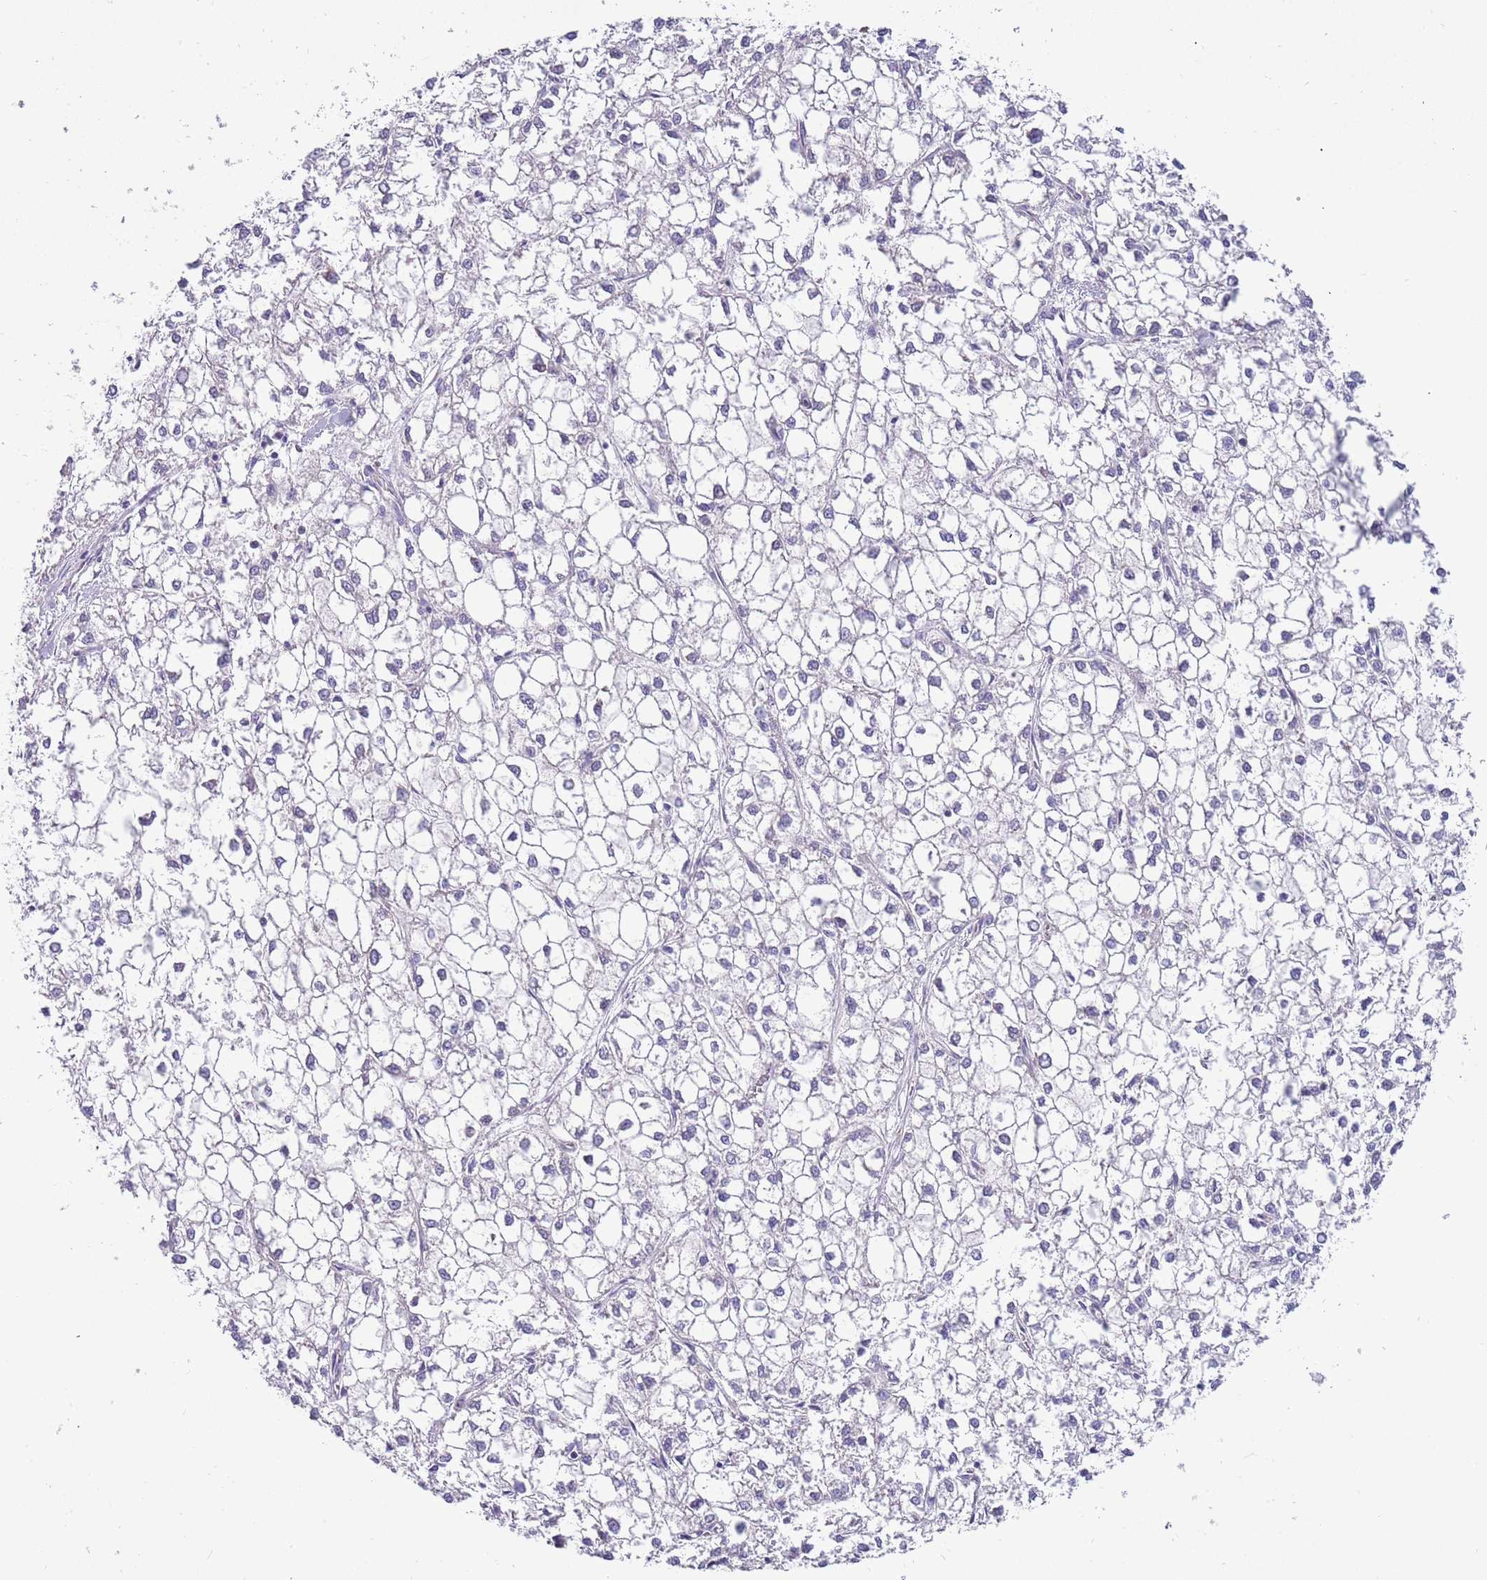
{"staining": {"intensity": "negative", "quantity": "none", "location": "none"}, "tissue": "liver cancer", "cell_type": "Tumor cells", "image_type": "cancer", "snomed": [{"axis": "morphology", "description": "Carcinoma, Hepatocellular, NOS"}, {"axis": "topography", "description": "Liver"}], "caption": "IHC micrograph of liver cancer (hepatocellular carcinoma) stained for a protein (brown), which exhibits no expression in tumor cells.", "gene": "CABYR", "patient": {"sex": "female", "age": 43}}